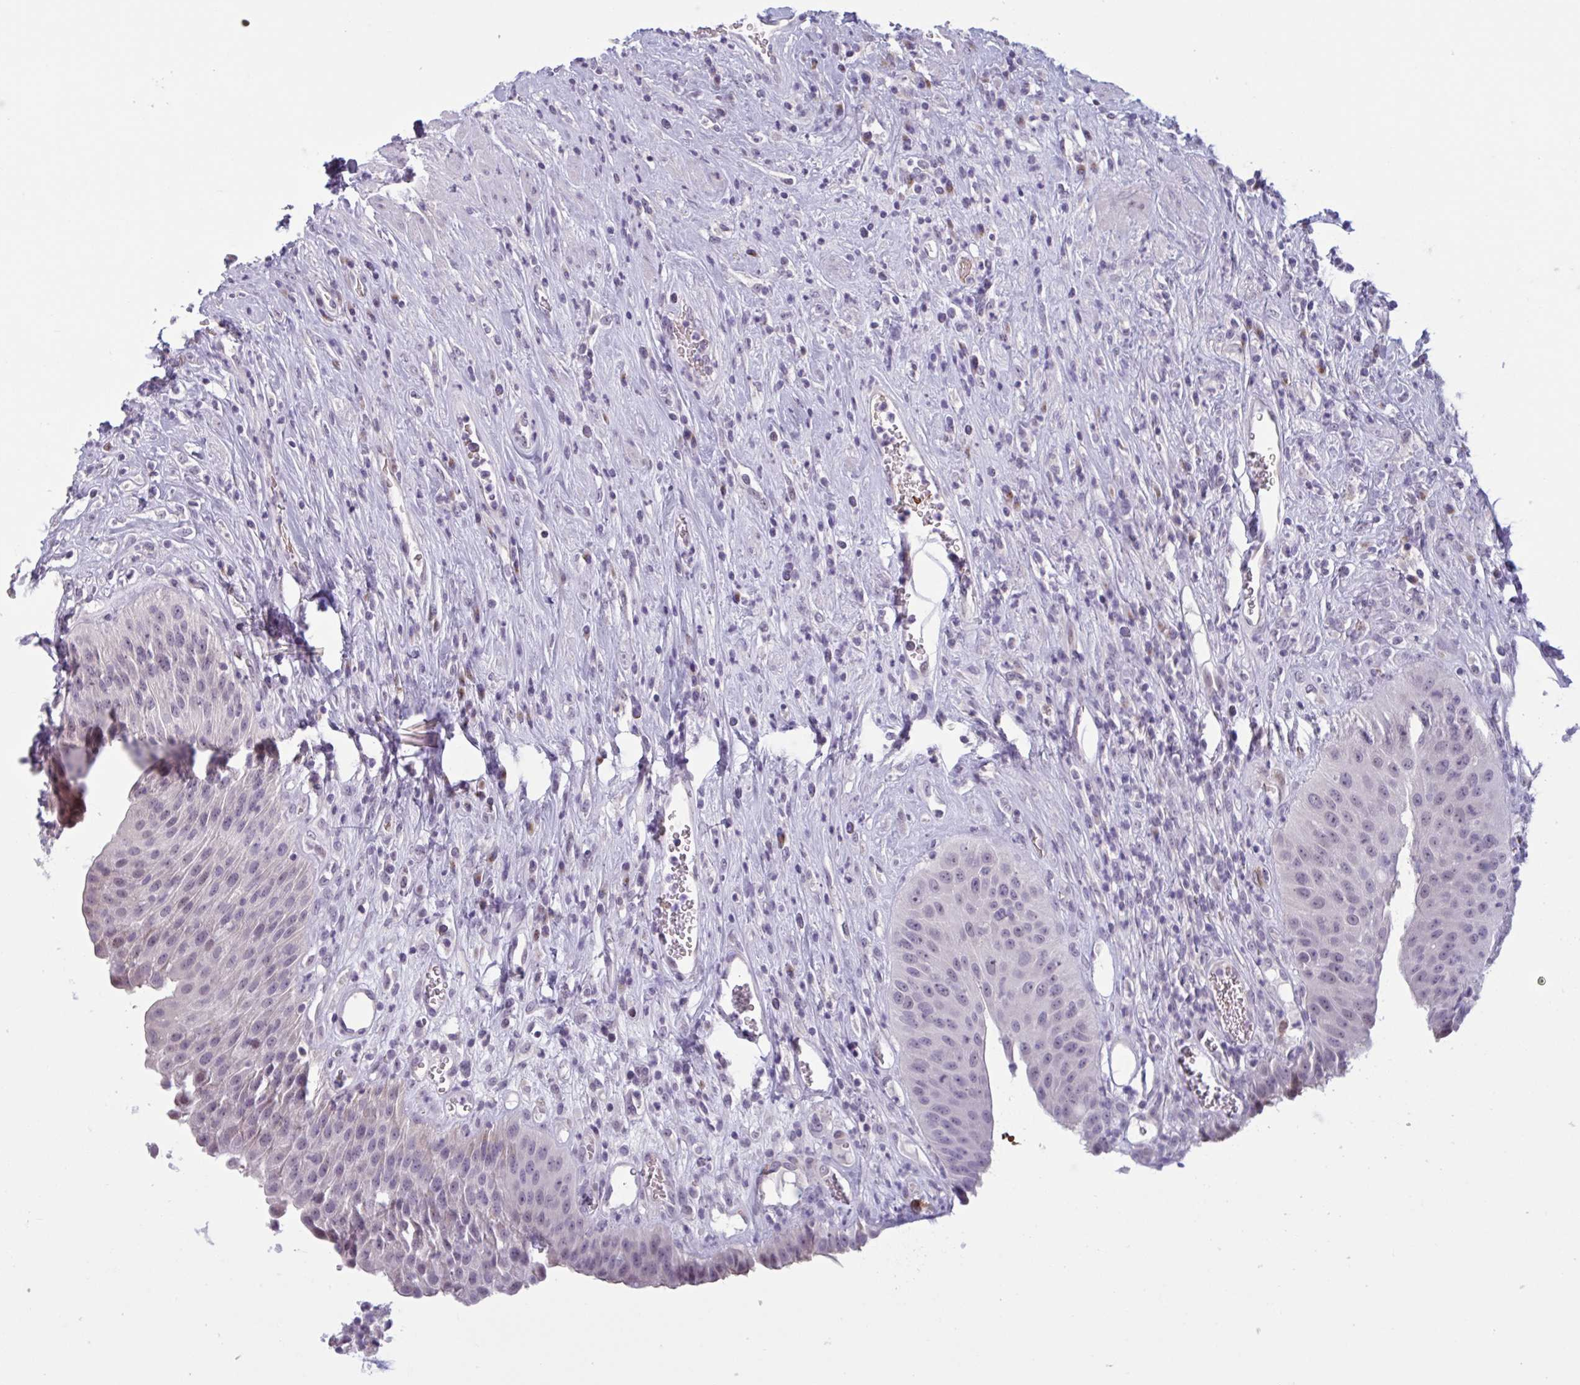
{"staining": {"intensity": "negative", "quantity": "none", "location": "none"}, "tissue": "urinary bladder", "cell_type": "Urothelial cells", "image_type": "normal", "snomed": [{"axis": "morphology", "description": "Normal tissue, NOS"}, {"axis": "topography", "description": "Urinary bladder"}], "caption": "A histopathology image of human urinary bladder is negative for staining in urothelial cells. (DAB immunohistochemistry (IHC), high magnification).", "gene": "HSD11B2", "patient": {"sex": "female", "age": 56}}